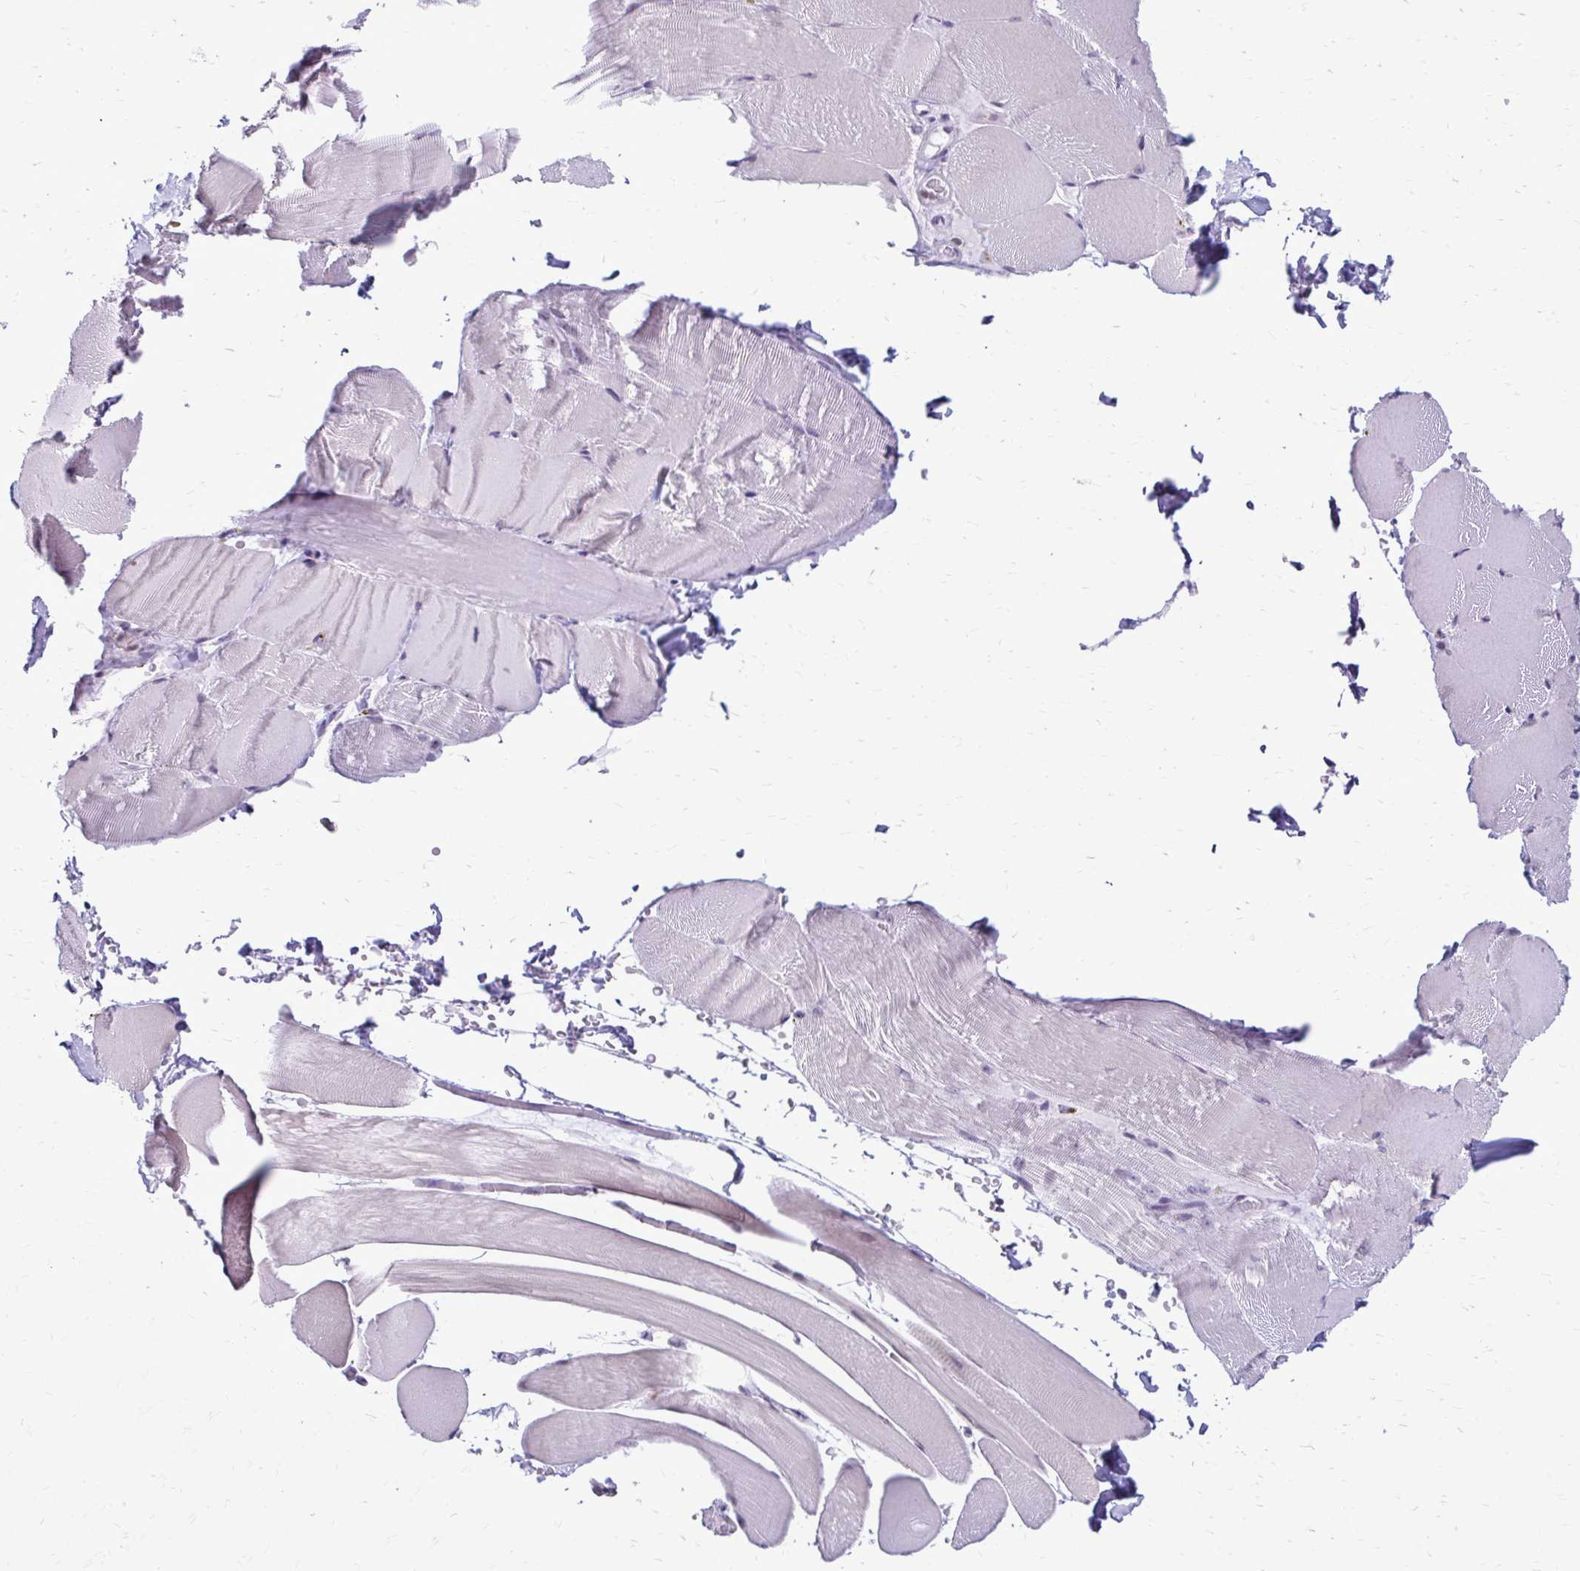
{"staining": {"intensity": "negative", "quantity": "none", "location": "none"}, "tissue": "skeletal muscle", "cell_type": "Myocytes", "image_type": "normal", "snomed": [{"axis": "morphology", "description": "Normal tissue, NOS"}, {"axis": "topography", "description": "Skeletal muscle"}], "caption": "This micrograph is of normal skeletal muscle stained with IHC to label a protein in brown with the nuclei are counter-stained blue. There is no positivity in myocytes. (DAB (3,3'-diaminobenzidine) IHC visualized using brightfield microscopy, high magnification).", "gene": "PROSER1", "patient": {"sex": "female", "age": 37}}